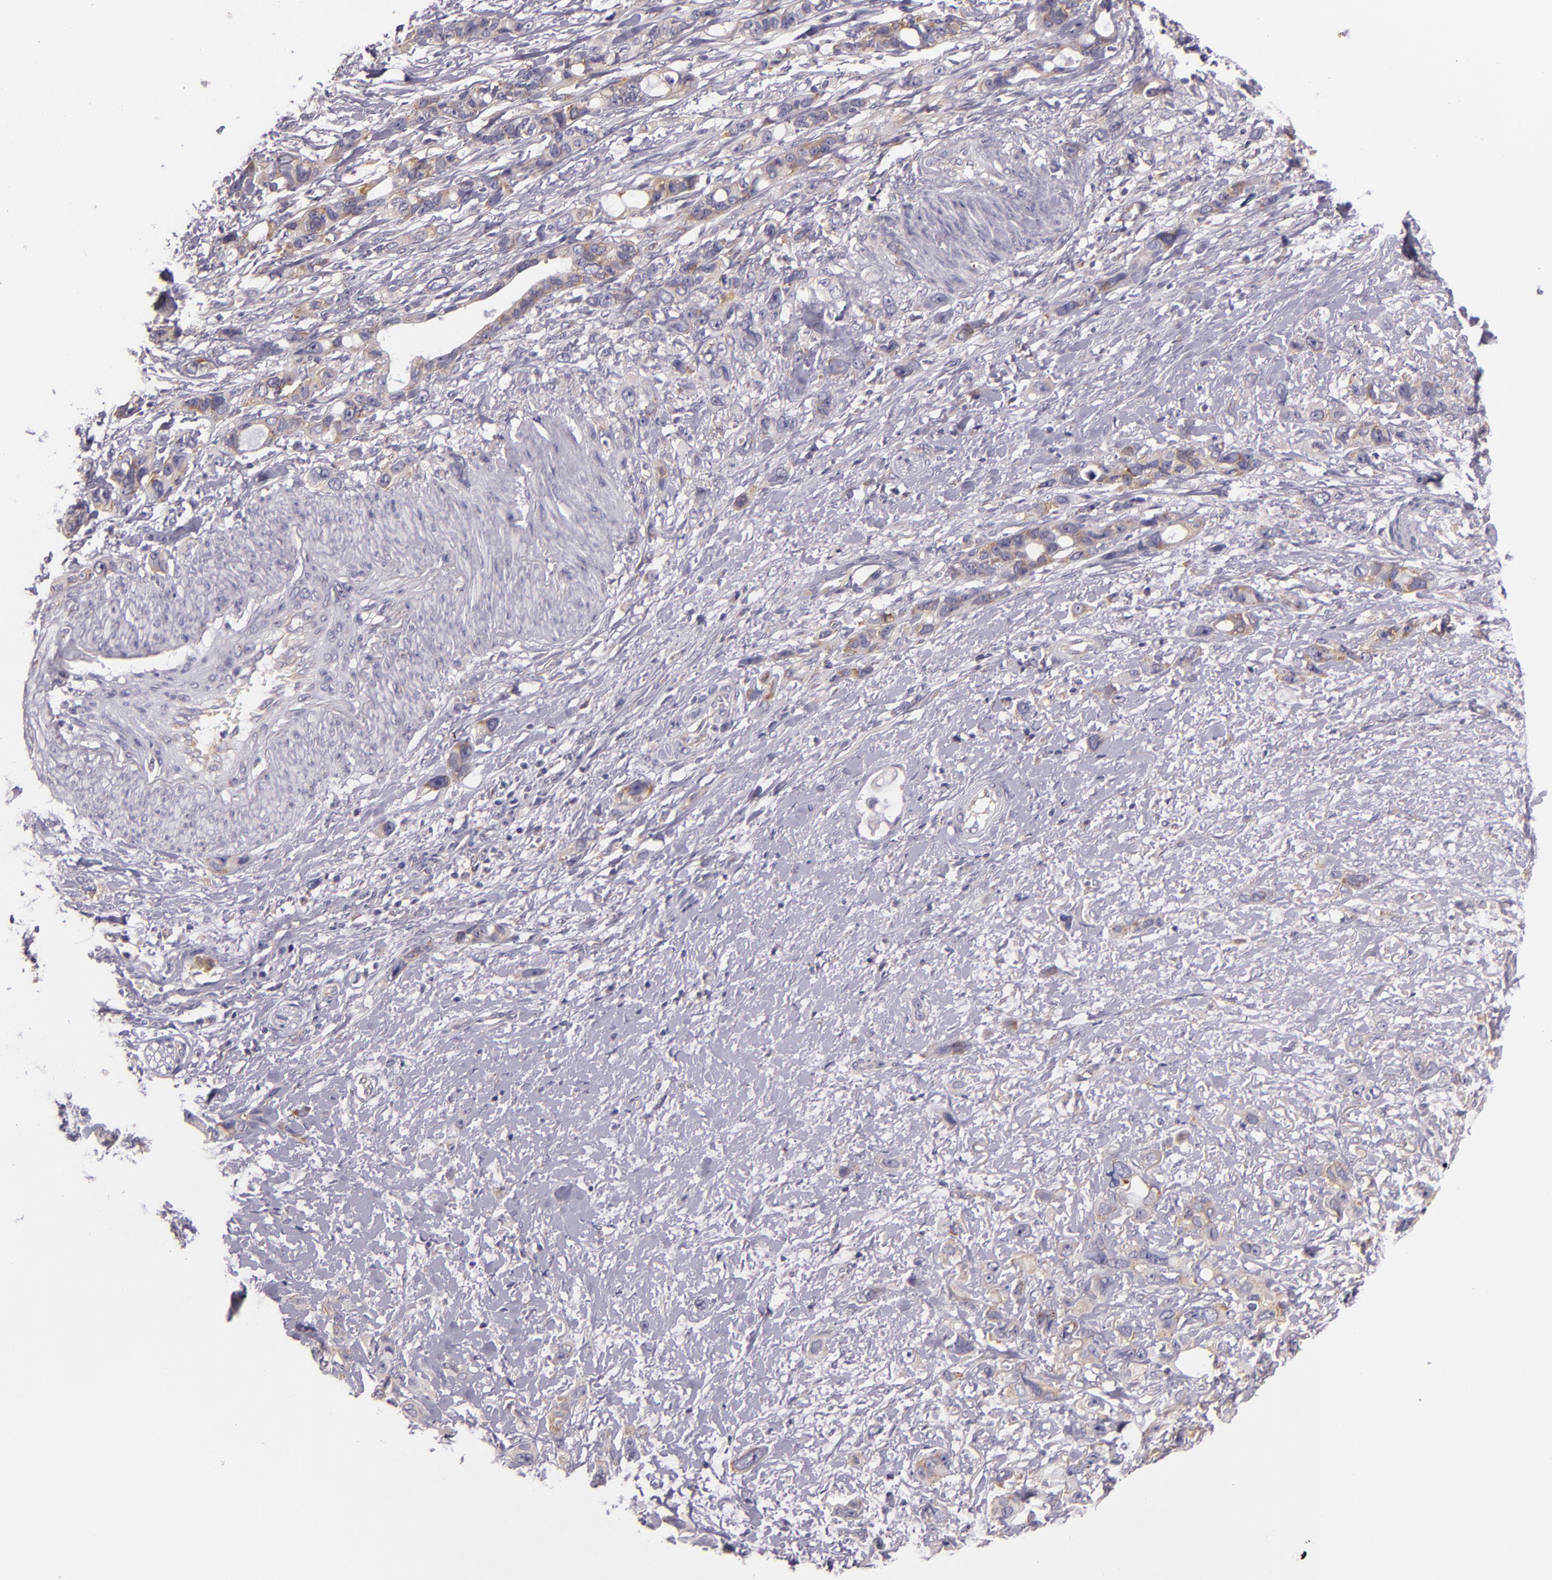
{"staining": {"intensity": "weak", "quantity": "<25%", "location": "cytoplasmic/membranous"}, "tissue": "stomach cancer", "cell_type": "Tumor cells", "image_type": "cancer", "snomed": [{"axis": "morphology", "description": "Adenocarcinoma, NOS"}, {"axis": "topography", "description": "Stomach, upper"}], "caption": "An IHC photomicrograph of stomach cancer is shown. There is no staining in tumor cells of stomach cancer.", "gene": "UPF3B", "patient": {"sex": "male", "age": 47}}